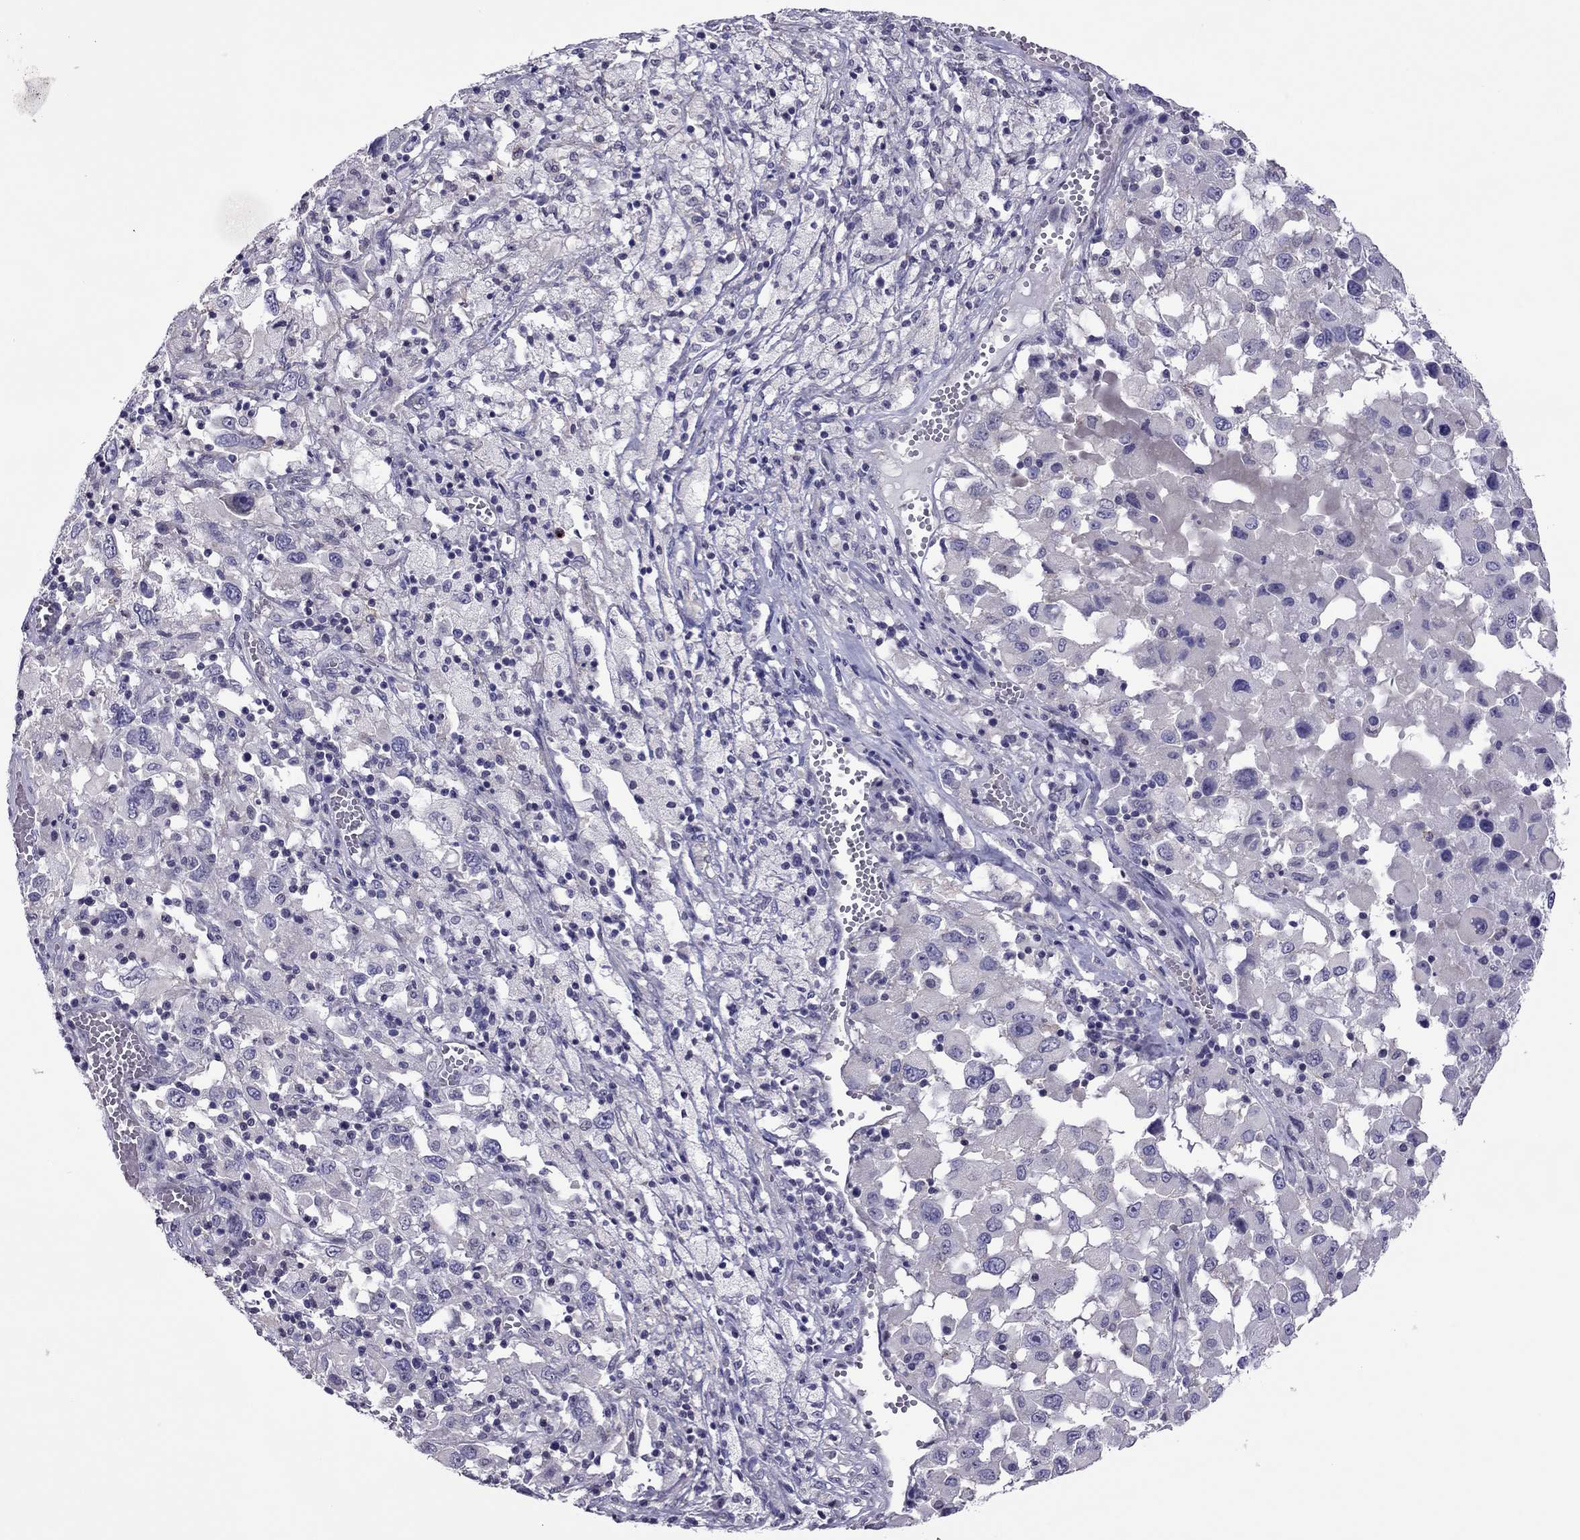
{"staining": {"intensity": "negative", "quantity": "none", "location": "none"}, "tissue": "melanoma", "cell_type": "Tumor cells", "image_type": "cancer", "snomed": [{"axis": "morphology", "description": "Malignant melanoma, Metastatic site"}, {"axis": "topography", "description": "Soft tissue"}], "caption": "The histopathology image reveals no significant expression in tumor cells of malignant melanoma (metastatic site).", "gene": "SLC16A8", "patient": {"sex": "male", "age": 50}}